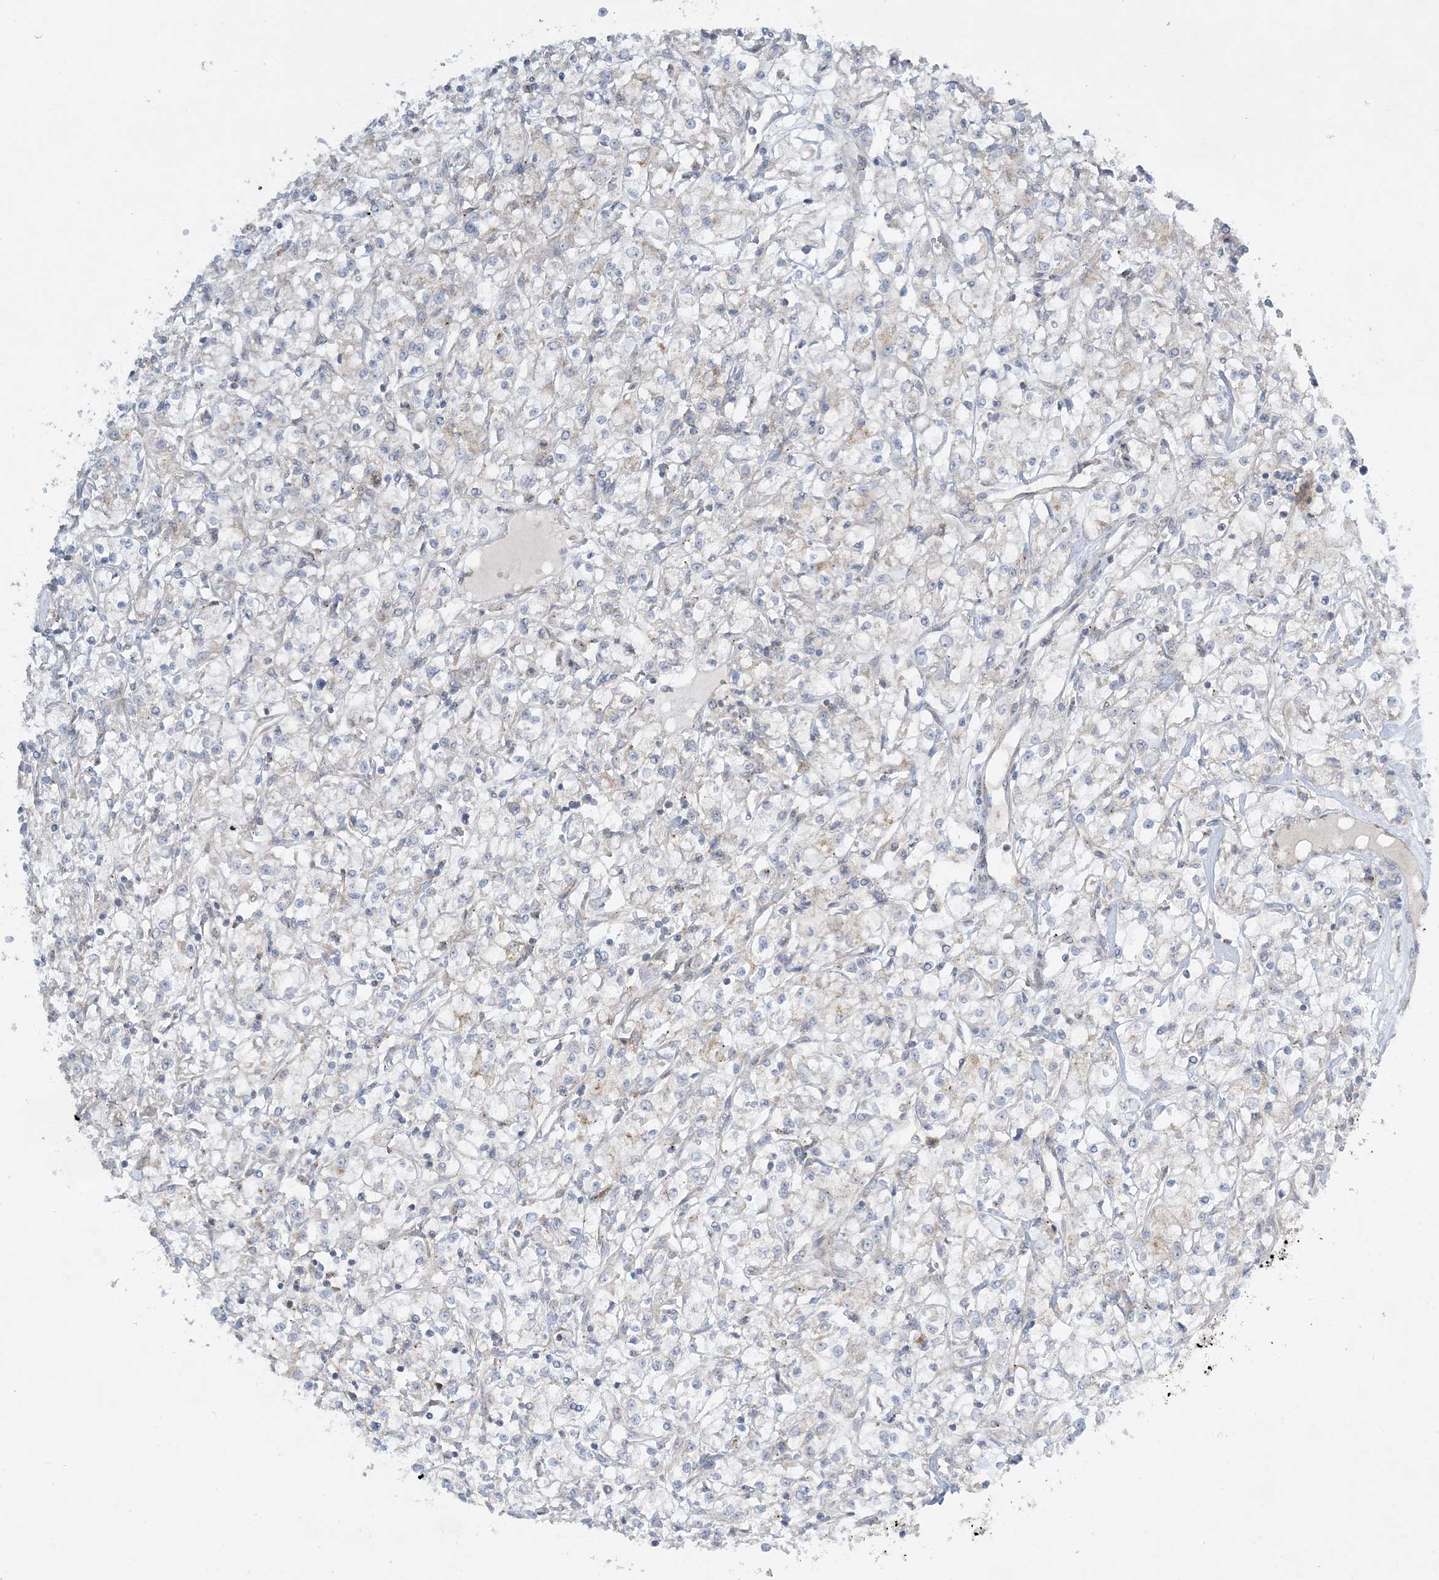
{"staining": {"intensity": "negative", "quantity": "none", "location": "none"}, "tissue": "renal cancer", "cell_type": "Tumor cells", "image_type": "cancer", "snomed": [{"axis": "morphology", "description": "Adenocarcinoma, NOS"}, {"axis": "topography", "description": "Kidney"}], "caption": "This is an immunohistochemistry (IHC) image of renal cancer. There is no staining in tumor cells.", "gene": "RPP40", "patient": {"sex": "female", "age": 59}}